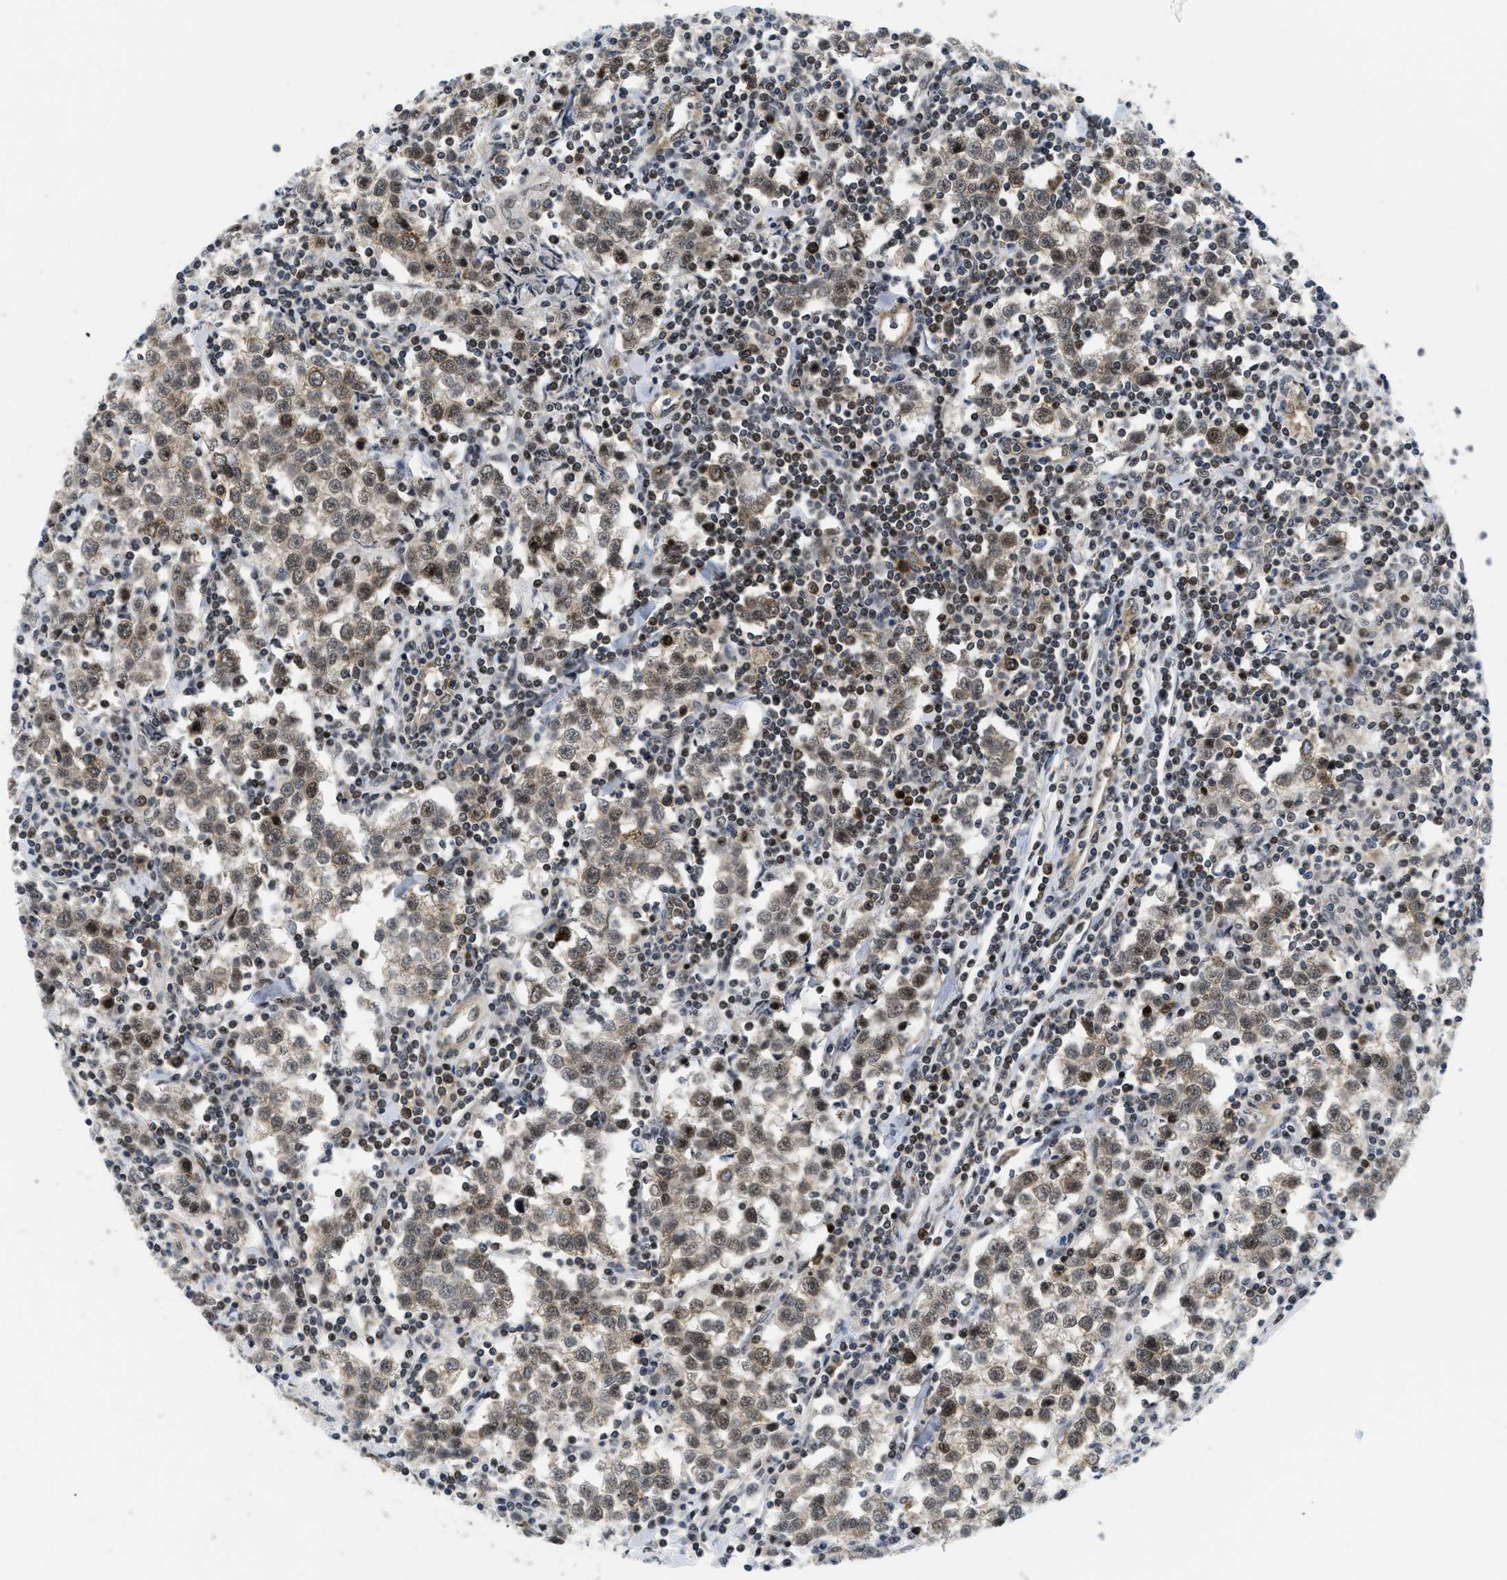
{"staining": {"intensity": "weak", "quantity": ">75%", "location": "cytoplasmic/membranous"}, "tissue": "testis cancer", "cell_type": "Tumor cells", "image_type": "cancer", "snomed": [{"axis": "morphology", "description": "Seminoma, NOS"}, {"axis": "morphology", "description": "Carcinoma, Embryonal, NOS"}, {"axis": "topography", "description": "Testis"}], "caption": "Testis cancer stained with DAB (3,3'-diaminobenzidine) immunohistochemistry (IHC) shows low levels of weak cytoplasmic/membranous positivity in about >75% of tumor cells.", "gene": "HIF1A", "patient": {"sex": "male", "age": 36}}